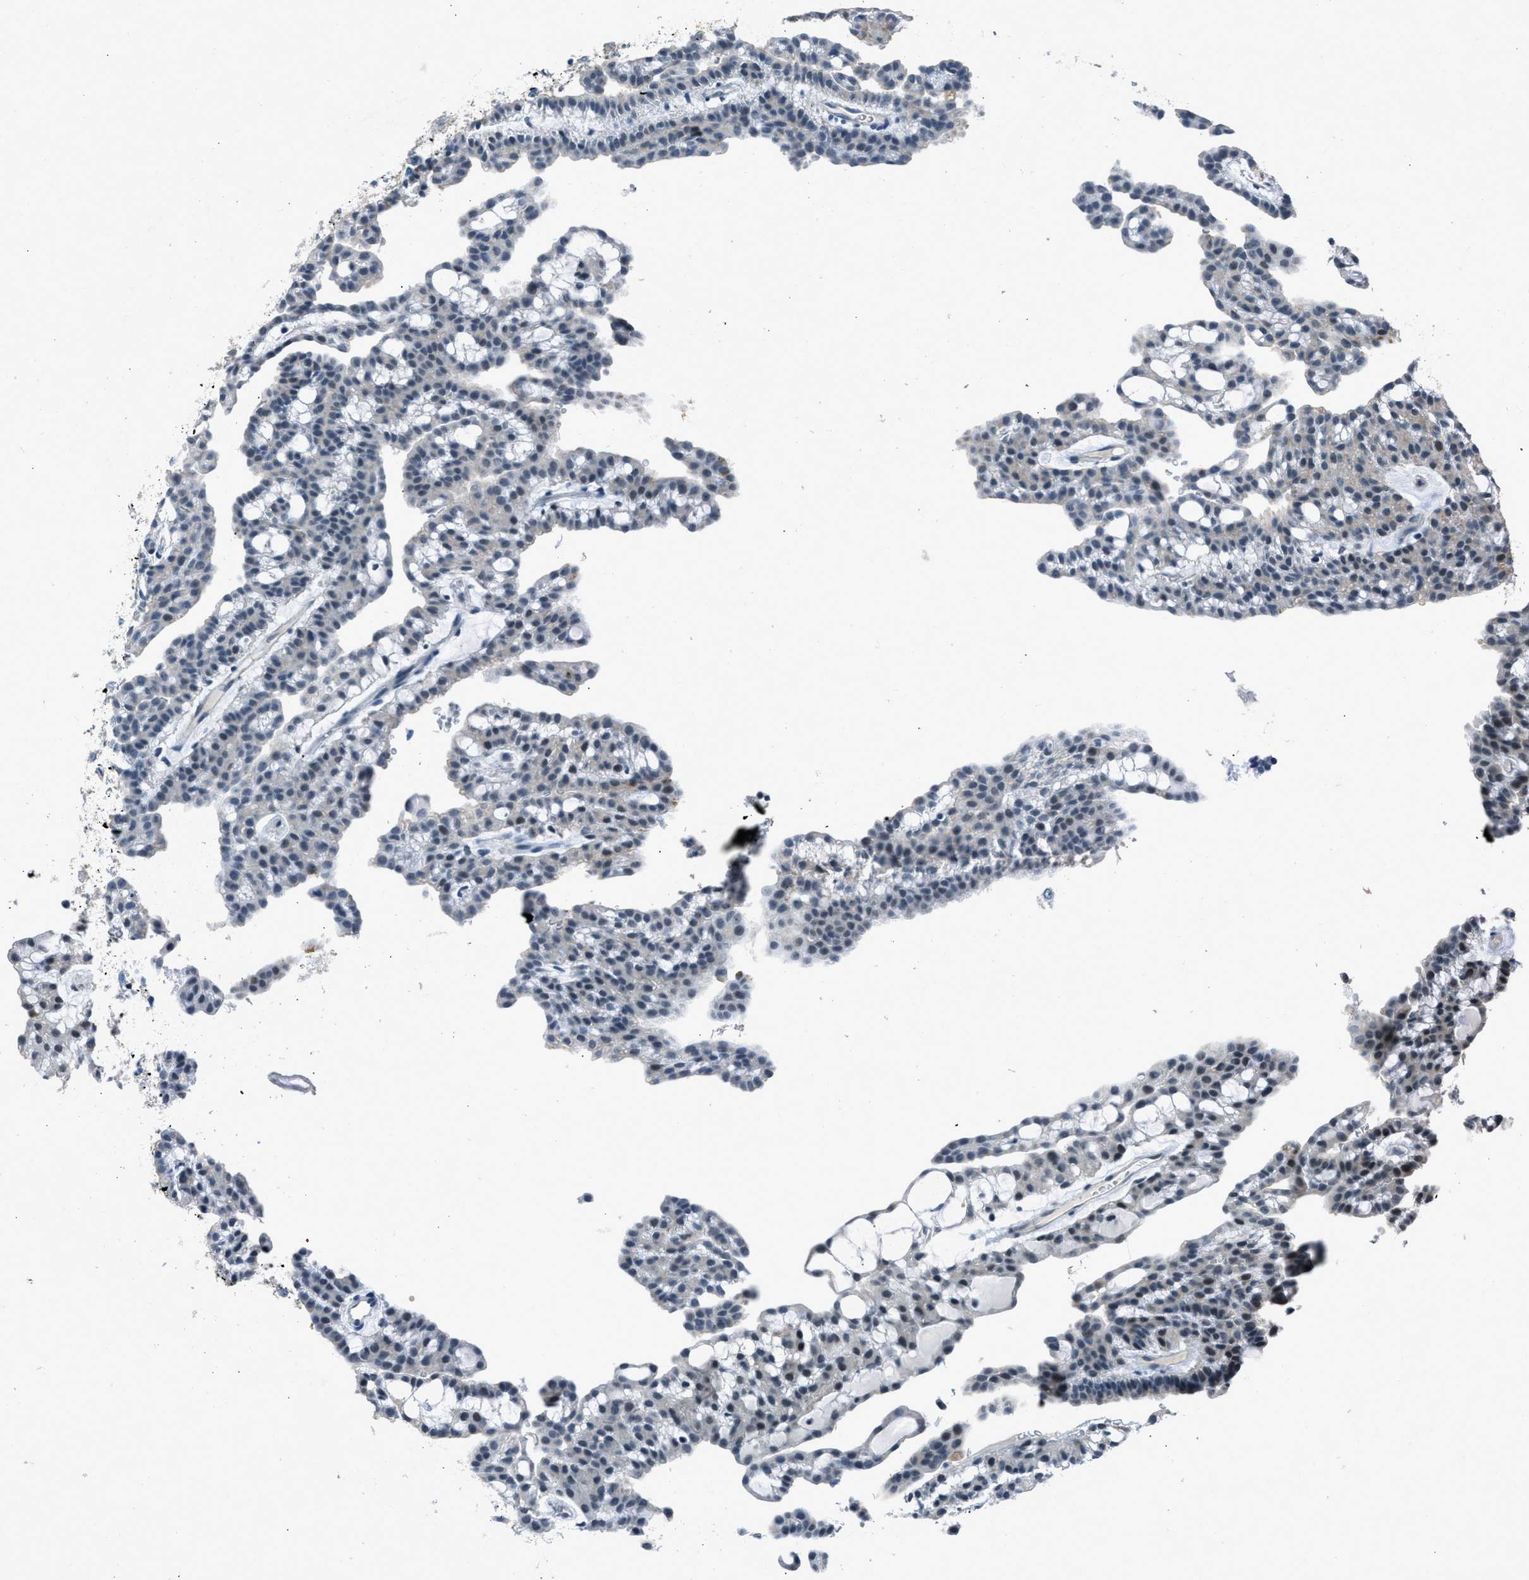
{"staining": {"intensity": "negative", "quantity": "none", "location": "none"}, "tissue": "renal cancer", "cell_type": "Tumor cells", "image_type": "cancer", "snomed": [{"axis": "morphology", "description": "Adenocarcinoma, NOS"}, {"axis": "topography", "description": "Kidney"}], "caption": "Tumor cells show no significant positivity in adenocarcinoma (renal).", "gene": "ADCY1", "patient": {"sex": "male", "age": 63}}